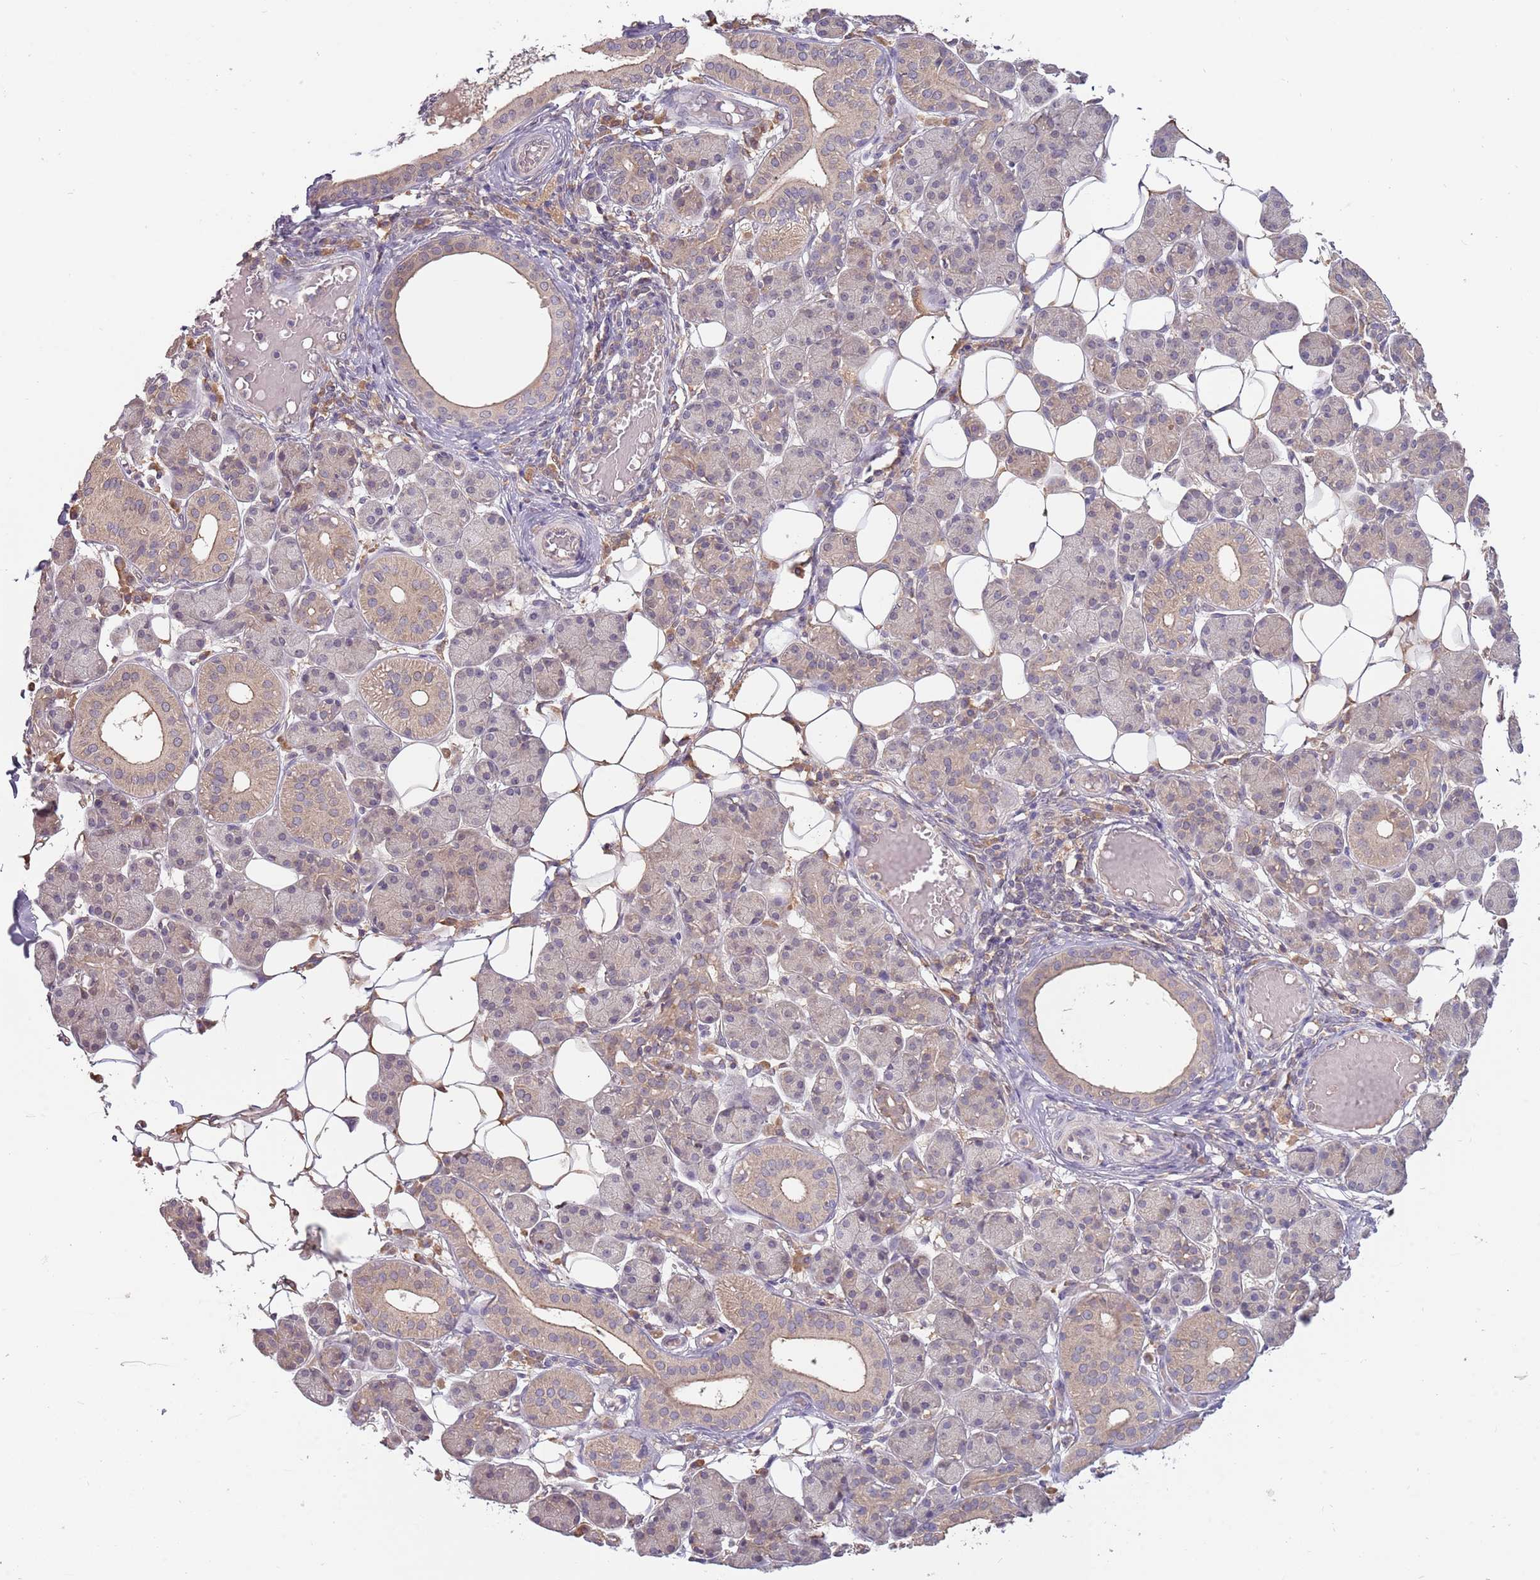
{"staining": {"intensity": "weak", "quantity": "<25%", "location": "cytoplasmic/membranous"}, "tissue": "salivary gland", "cell_type": "Glandular cells", "image_type": "normal", "snomed": [{"axis": "morphology", "description": "Normal tissue, NOS"}, {"axis": "topography", "description": "Salivary gland"}], "caption": "Protein analysis of unremarkable salivary gland shows no significant expression in glandular cells. (DAB (3,3'-diaminobenzidine) immunohistochemistry (IHC) visualized using brightfield microscopy, high magnification).", "gene": "USP32", "patient": {"sex": "female", "age": 33}}